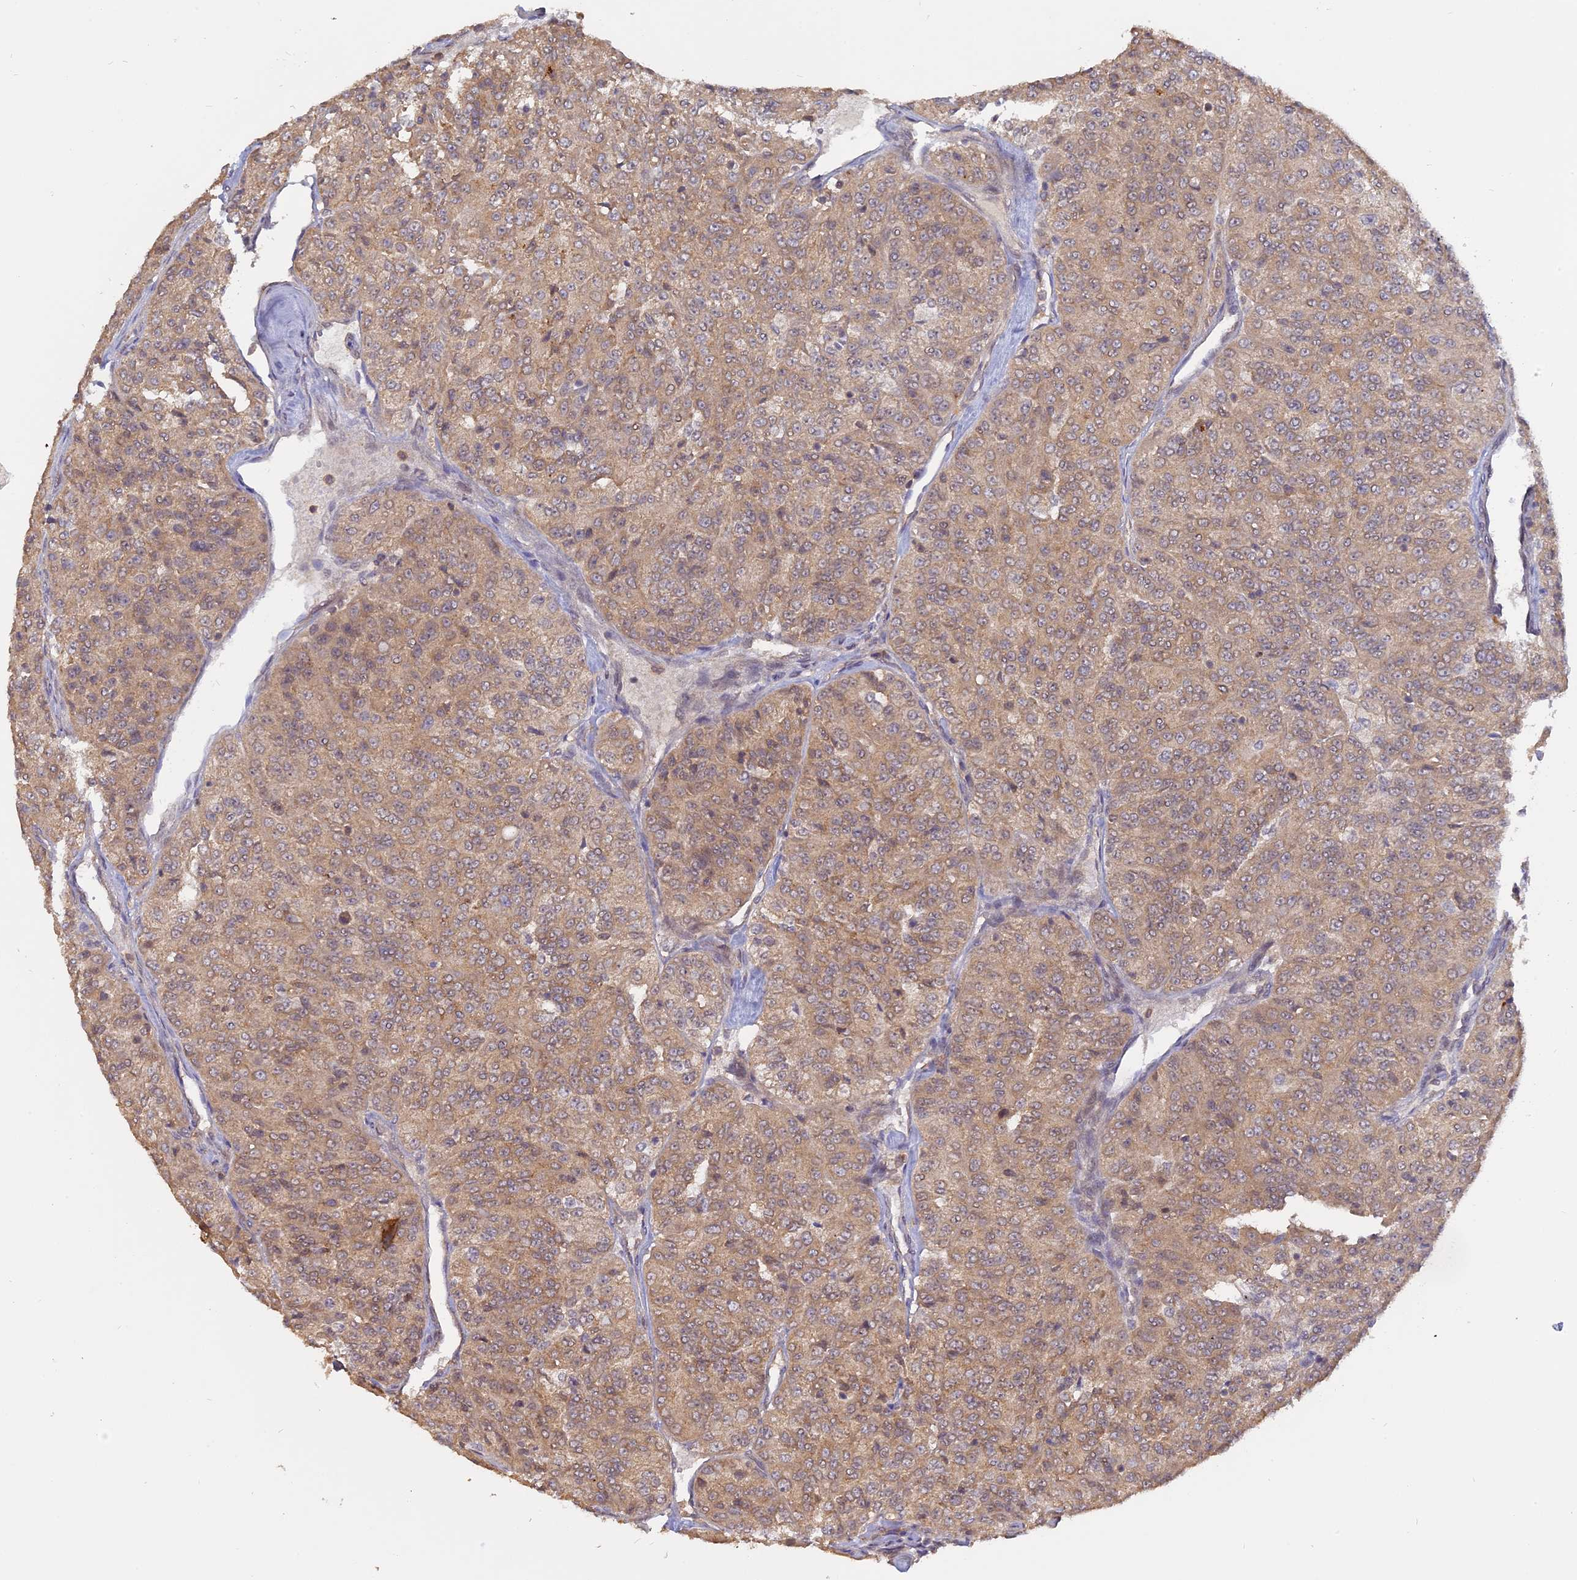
{"staining": {"intensity": "moderate", "quantity": ">75%", "location": "cytoplasmic/membranous"}, "tissue": "renal cancer", "cell_type": "Tumor cells", "image_type": "cancer", "snomed": [{"axis": "morphology", "description": "Adenocarcinoma, NOS"}, {"axis": "topography", "description": "Kidney"}], "caption": "Immunohistochemistry (DAB) staining of human renal cancer (adenocarcinoma) exhibits moderate cytoplasmic/membranous protein staining in approximately >75% of tumor cells.", "gene": "PKIG", "patient": {"sex": "female", "age": 63}}